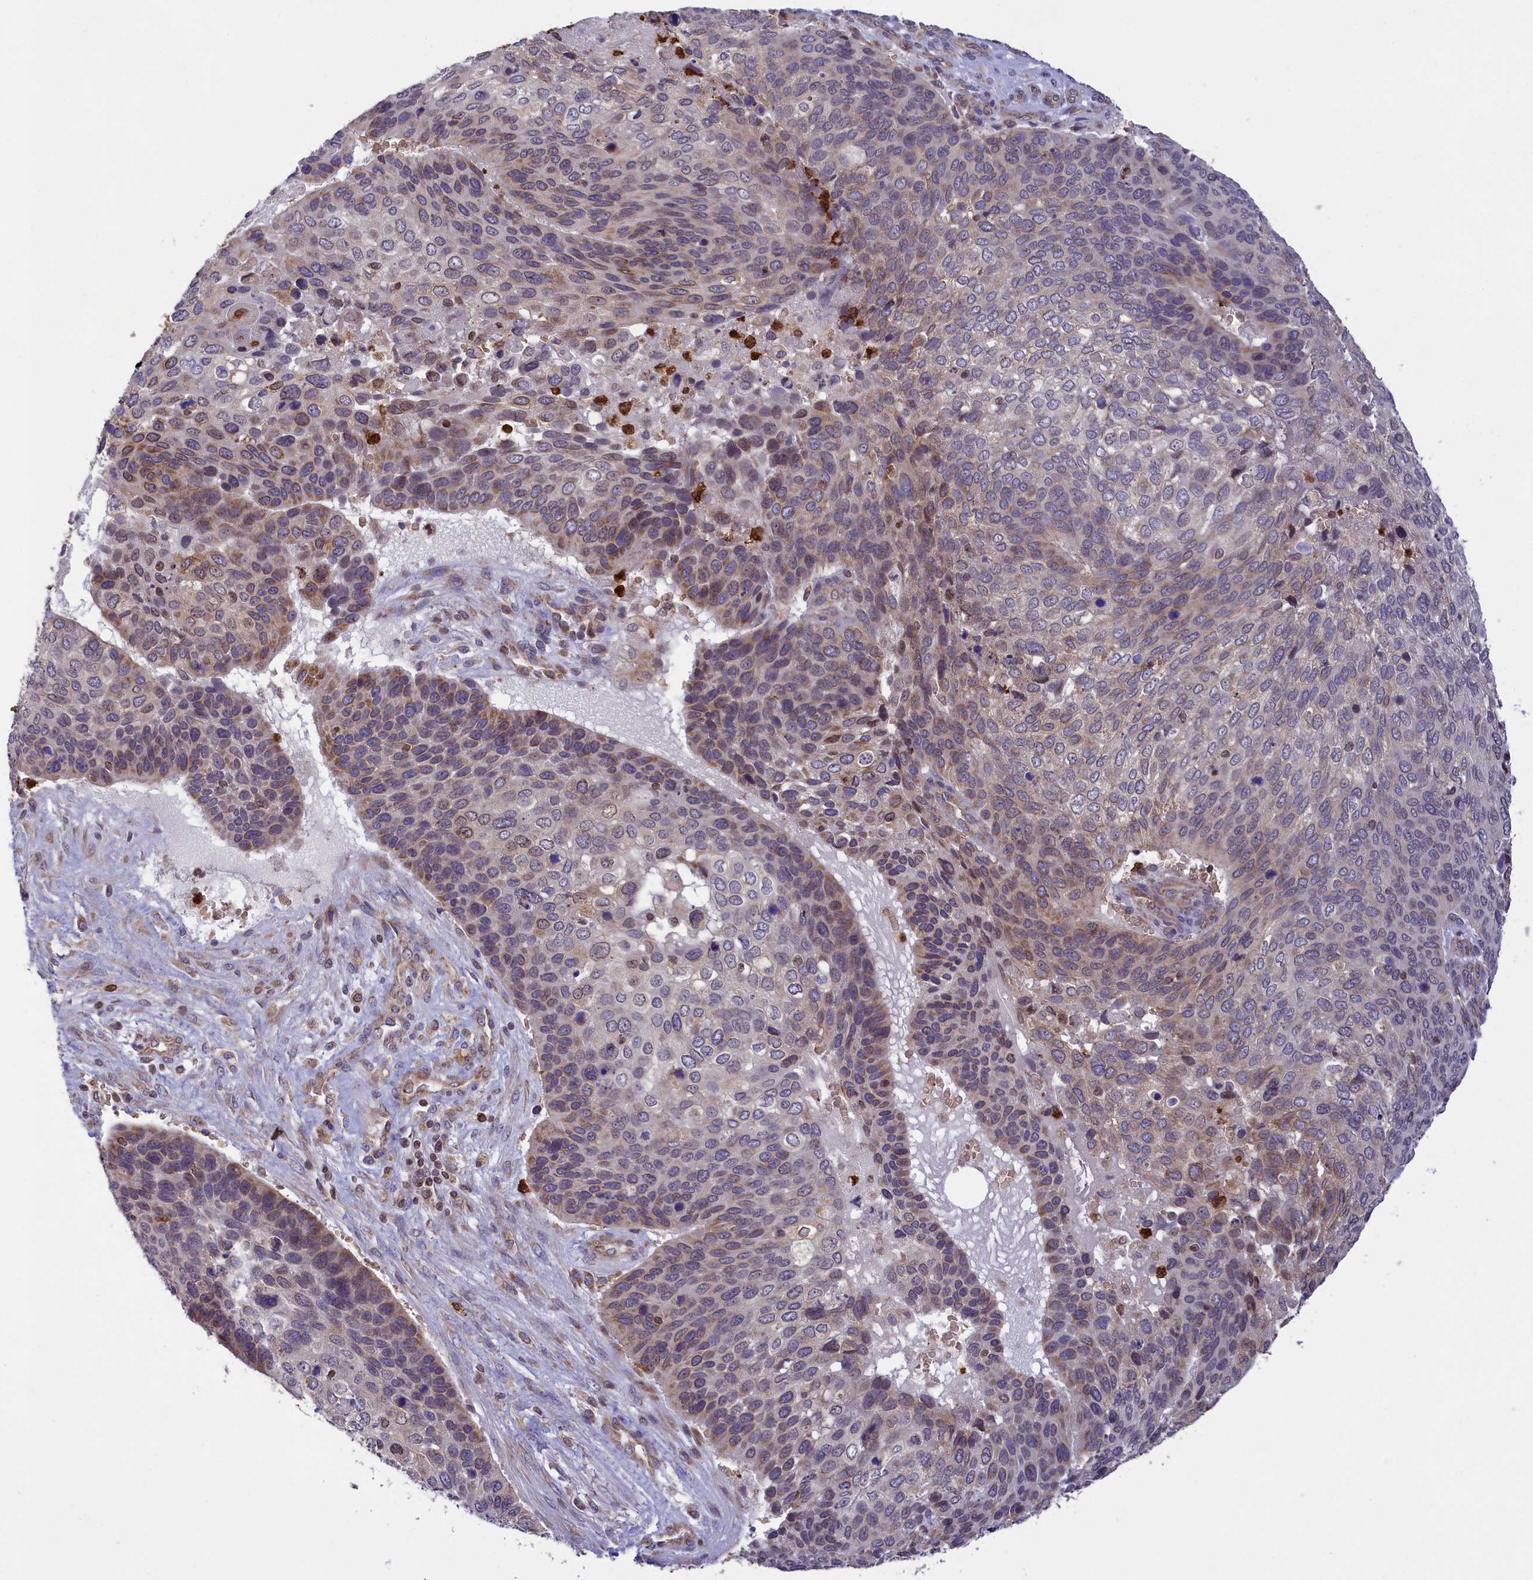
{"staining": {"intensity": "moderate", "quantity": "<25%", "location": "cytoplasmic/membranous"}, "tissue": "skin cancer", "cell_type": "Tumor cells", "image_type": "cancer", "snomed": [{"axis": "morphology", "description": "Basal cell carcinoma"}, {"axis": "topography", "description": "Skin"}], "caption": "This micrograph demonstrates immunohistochemistry staining of basal cell carcinoma (skin), with low moderate cytoplasmic/membranous positivity in about <25% of tumor cells.", "gene": "PKHD1L1", "patient": {"sex": "female", "age": 74}}